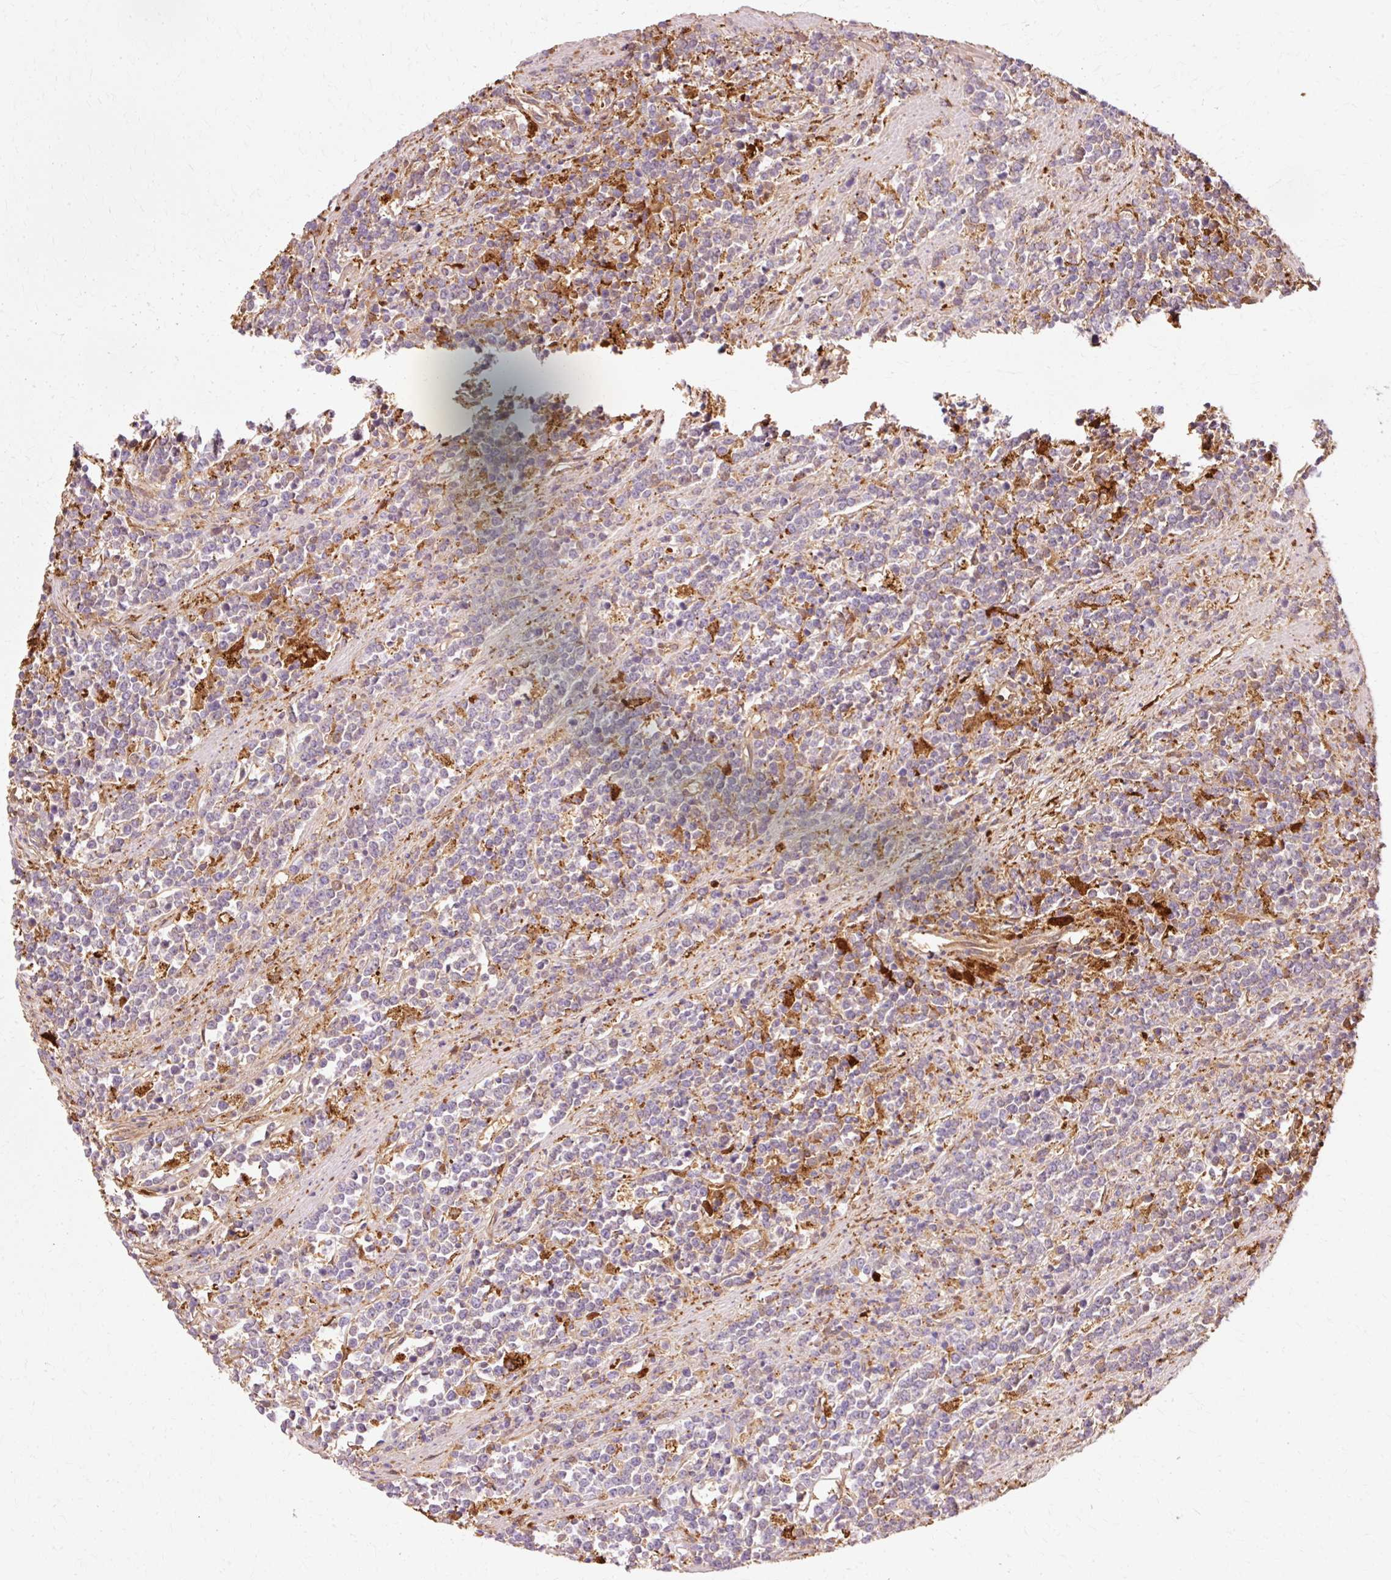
{"staining": {"intensity": "negative", "quantity": "none", "location": "none"}, "tissue": "lymphoma", "cell_type": "Tumor cells", "image_type": "cancer", "snomed": [{"axis": "morphology", "description": "Malignant lymphoma, non-Hodgkin's type, High grade"}, {"axis": "topography", "description": "Small intestine"}, {"axis": "topography", "description": "Colon"}], "caption": "Human high-grade malignant lymphoma, non-Hodgkin's type stained for a protein using immunohistochemistry reveals no expression in tumor cells.", "gene": "GPX1", "patient": {"sex": "male", "age": 8}}